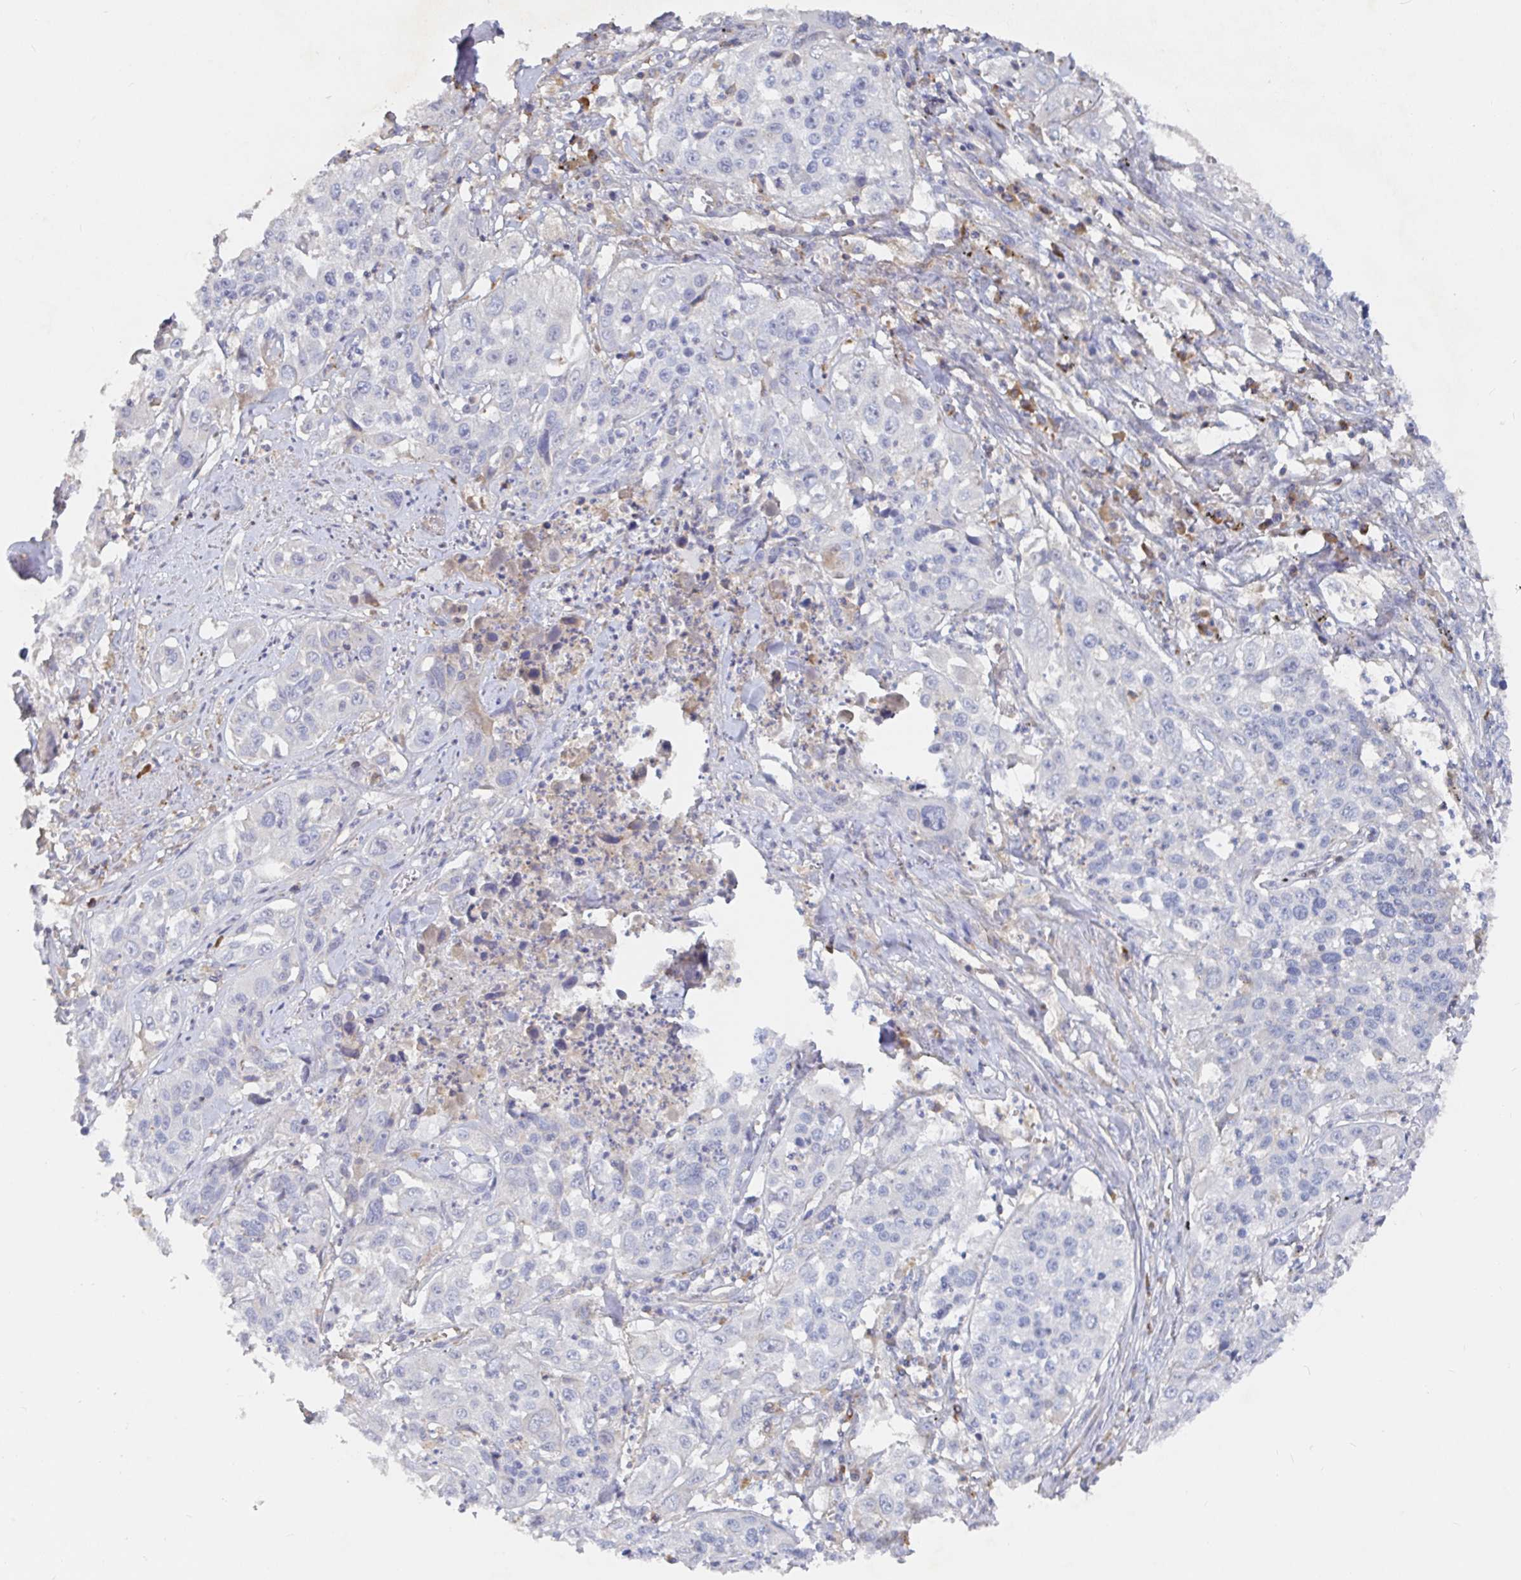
{"staining": {"intensity": "weak", "quantity": "<25%", "location": "cytoplasmic/membranous"}, "tissue": "lung cancer", "cell_type": "Tumor cells", "image_type": "cancer", "snomed": [{"axis": "morphology", "description": "Squamous cell carcinoma, NOS"}, {"axis": "morphology", "description": "Squamous cell carcinoma, metastatic, NOS"}, {"axis": "topography", "description": "Lung"}, {"axis": "topography", "description": "Pleura, NOS"}], "caption": "A photomicrograph of lung cancer (metastatic squamous cell carcinoma) stained for a protein reveals no brown staining in tumor cells.", "gene": "IRAK2", "patient": {"sex": "male", "age": 72}}